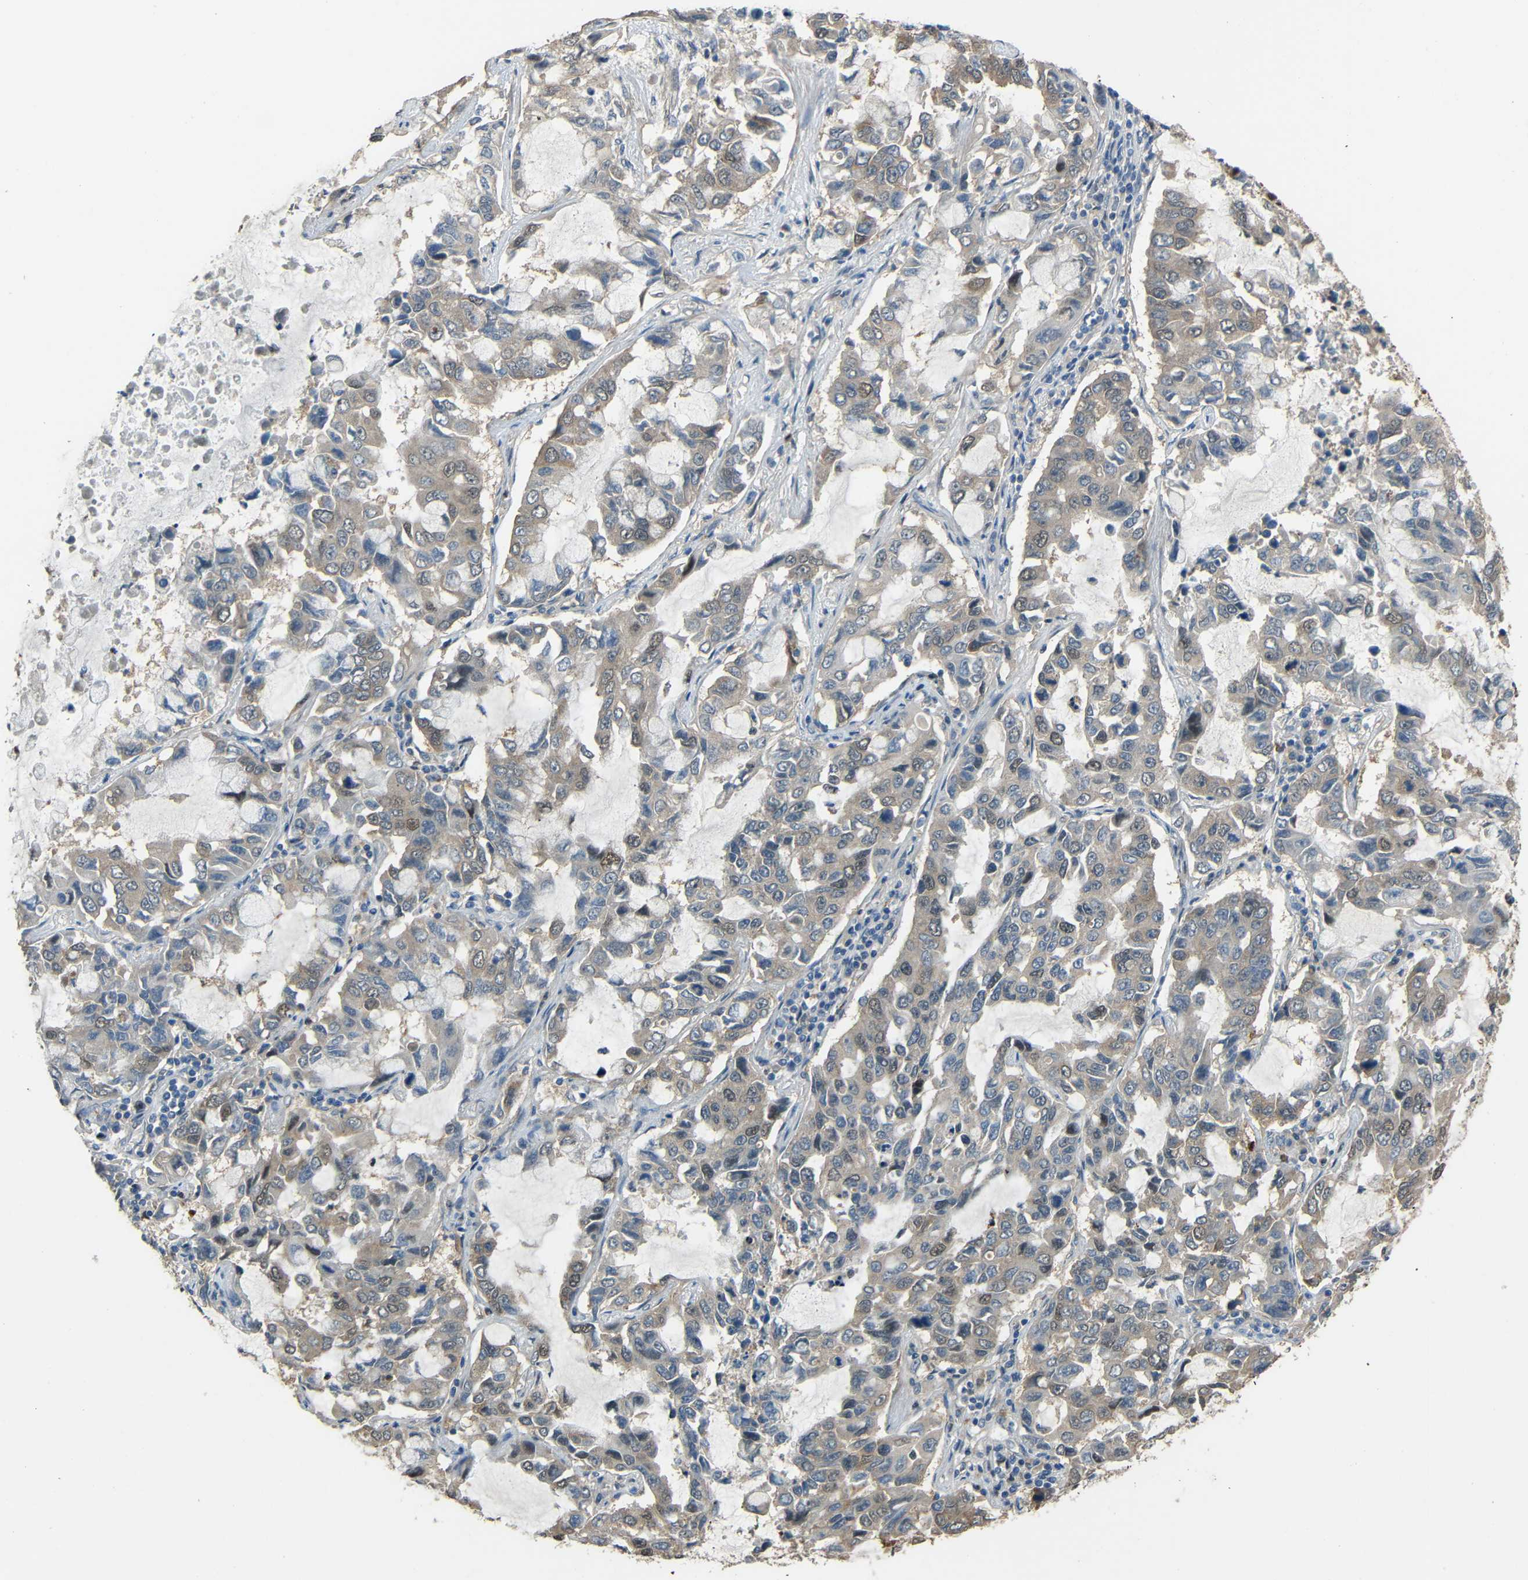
{"staining": {"intensity": "weak", "quantity": "25%-75%", "location": "cytoplasmic/membranous,nuclear"}, "tissue": "lung cancer", "cell_type": "Tumor cells", "image_type": "cancer", "snomed": [{"axis": "morphology", "description": "Adenocarcinoma, NOS"}, {"axis": "topography", "description": "Lung"}], "caption": "Immunohistochemistry (IHC) histopathology image of human lung cancer (adenocarcinoma) stained for a protein (brown), which reveals low levels of weak cytoplasmic/membranous and nuclear expression in approximately 25%-75% of tumor cells.", "gene": "STBD1", "patient": {"sex": "male", "age": 64}}